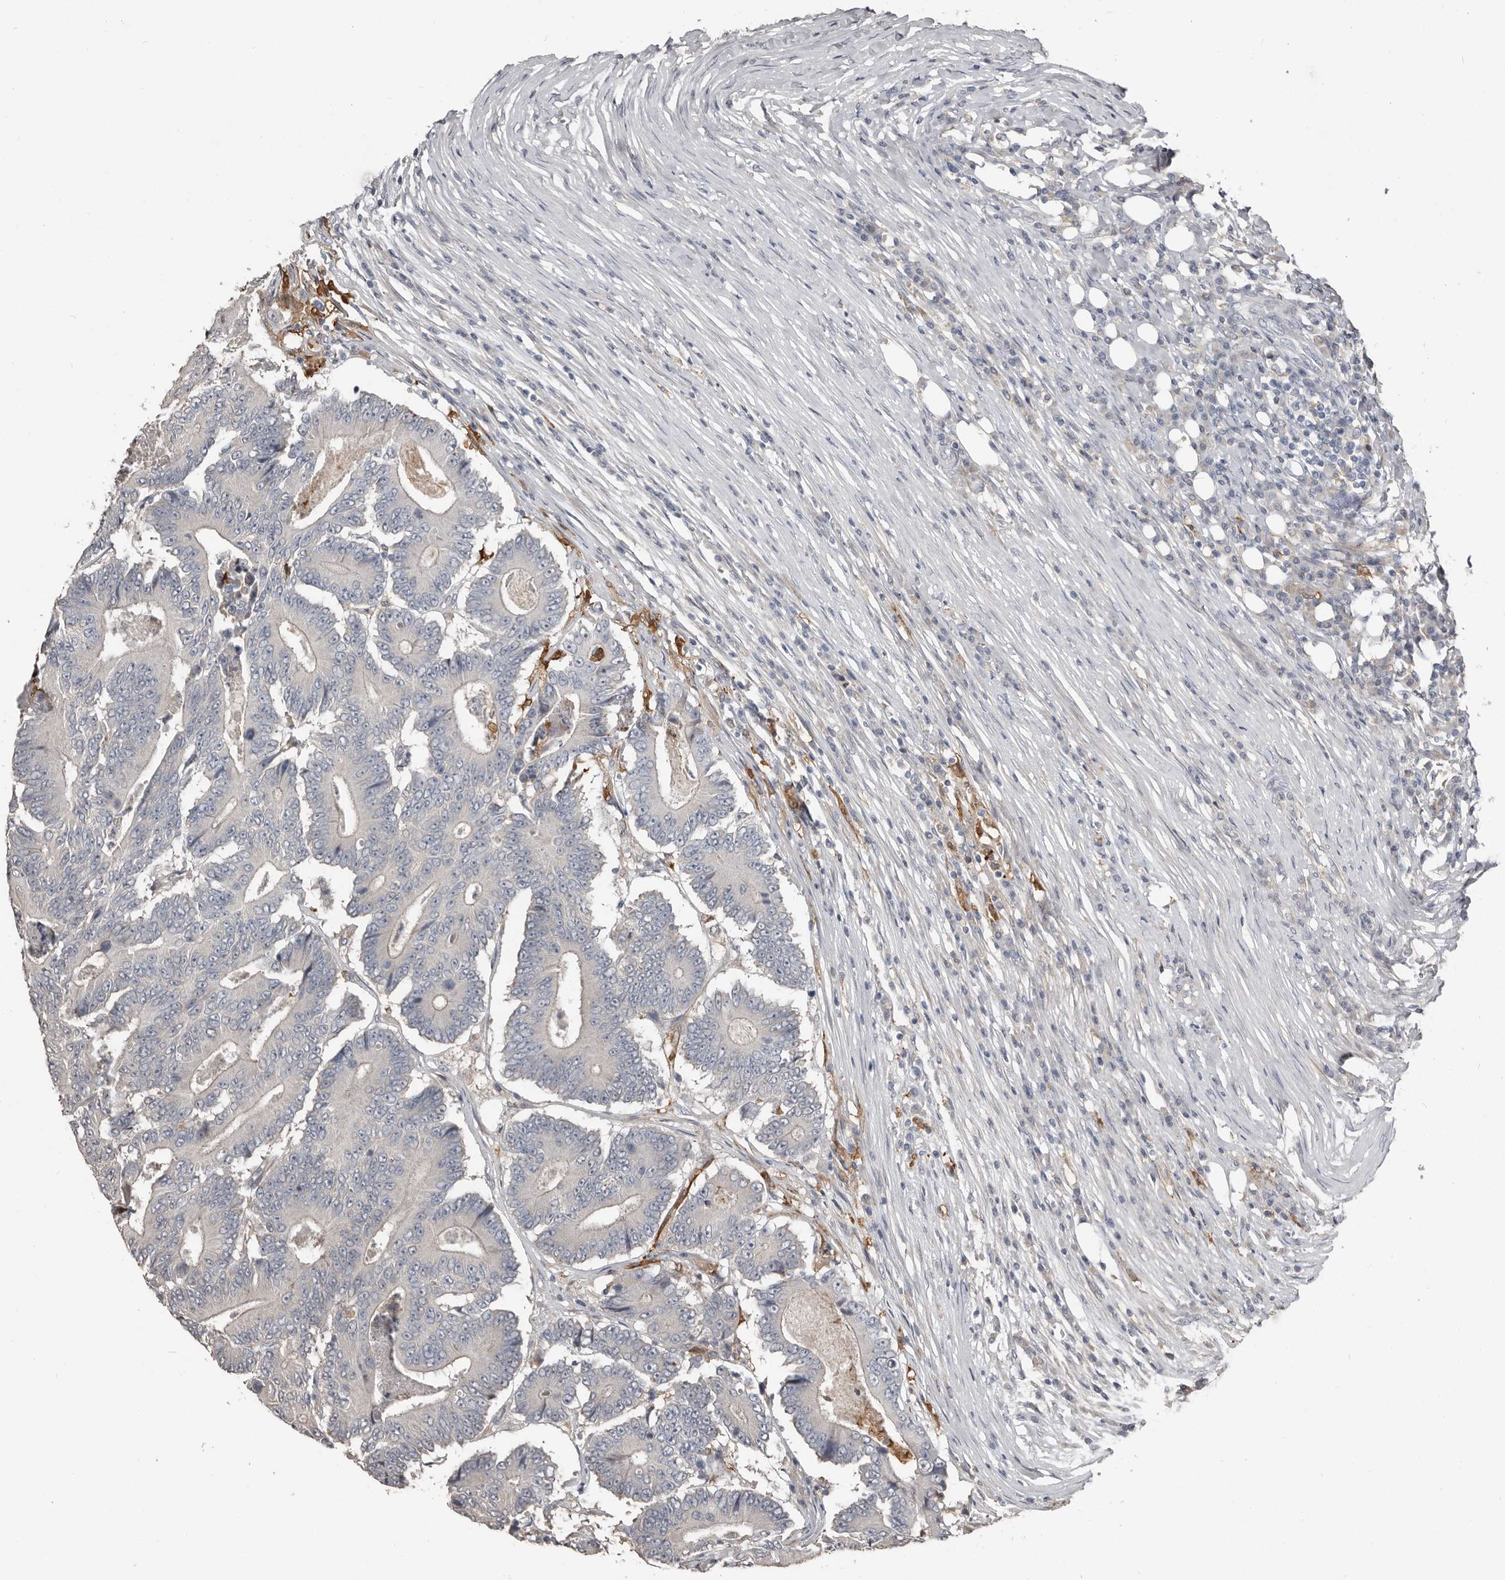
{"staining": {"intensity": "negative", "quantity": "none", "location": "none"}, "tissue": "colorectal cancer", "cell_type": "Tumor cells", "image_type": "cancer", "snomed": [{"axis": "morphology", "description": "Adenocarcinoma, NOS"}, {"axis": "topography", "description": "Colon"}], "caption": "Image shows no significant protein positivity in tumor cells of colorectal cancer (adenocarcinoma).", "gene": "KCNJ8", "patient": {"sex": "male", "age": 83}}